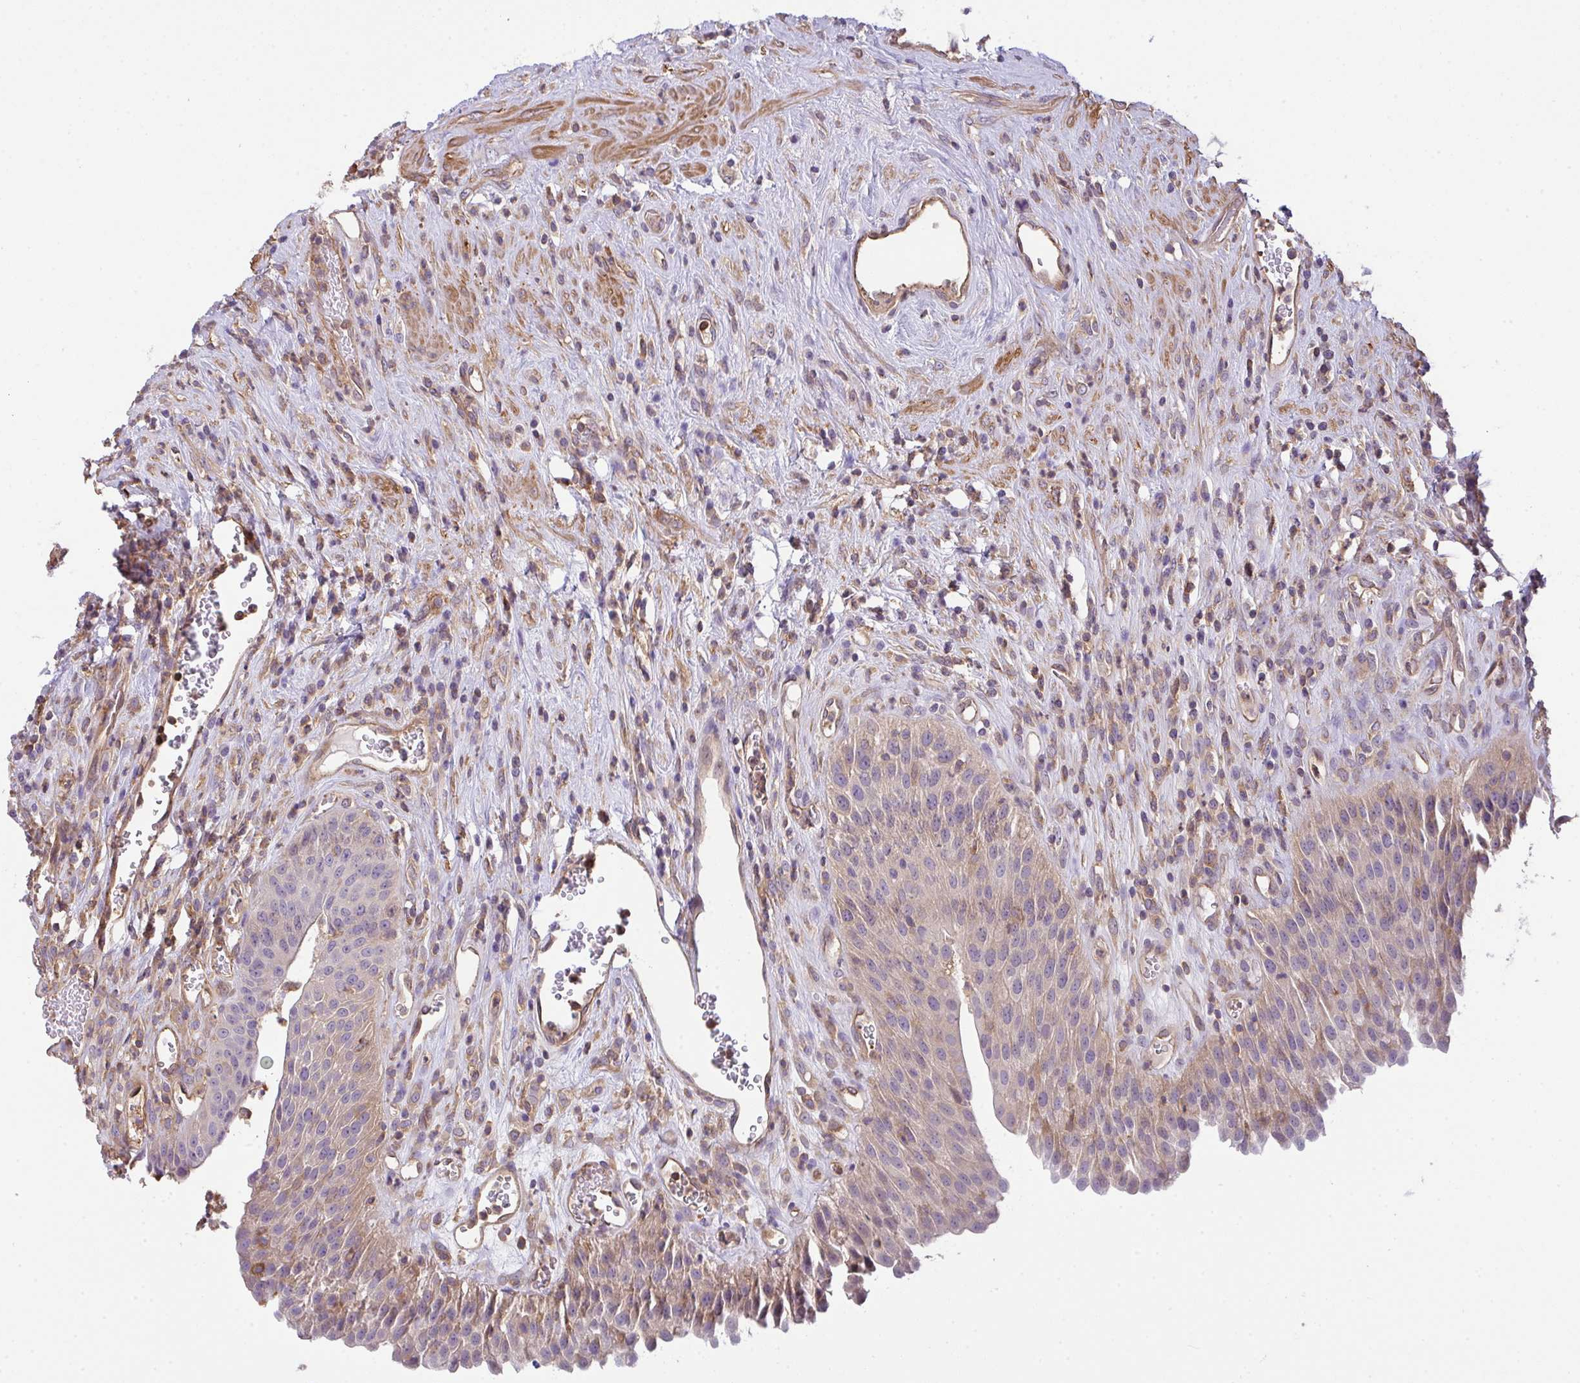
{"staining": {"intensity": "weak", "quantity": ">75%", "location": "cytoplasmic/membranous"}, "tissue": "urinary bladder", "cell_type": "Urothelial cells", "image_type": "normal", "snomed": [{"axis": "morphology", "description": "Normal tissue, NOS"}, {"axis": "topography", "description": "Urinary bladder"}], "caption": "Immunohistochemical staining of unremarkable urinary bladder demonstrates weak cytoplasmic/membranous protein positivity in about >75% of urothelial cells. The staining is performed using DAB brown chromogen to label protein expression. The nuclei are counter-stained blue using hematoxylin.", "gene": "TMEM229A", "patient": {"sex": "female", "age": 56}}